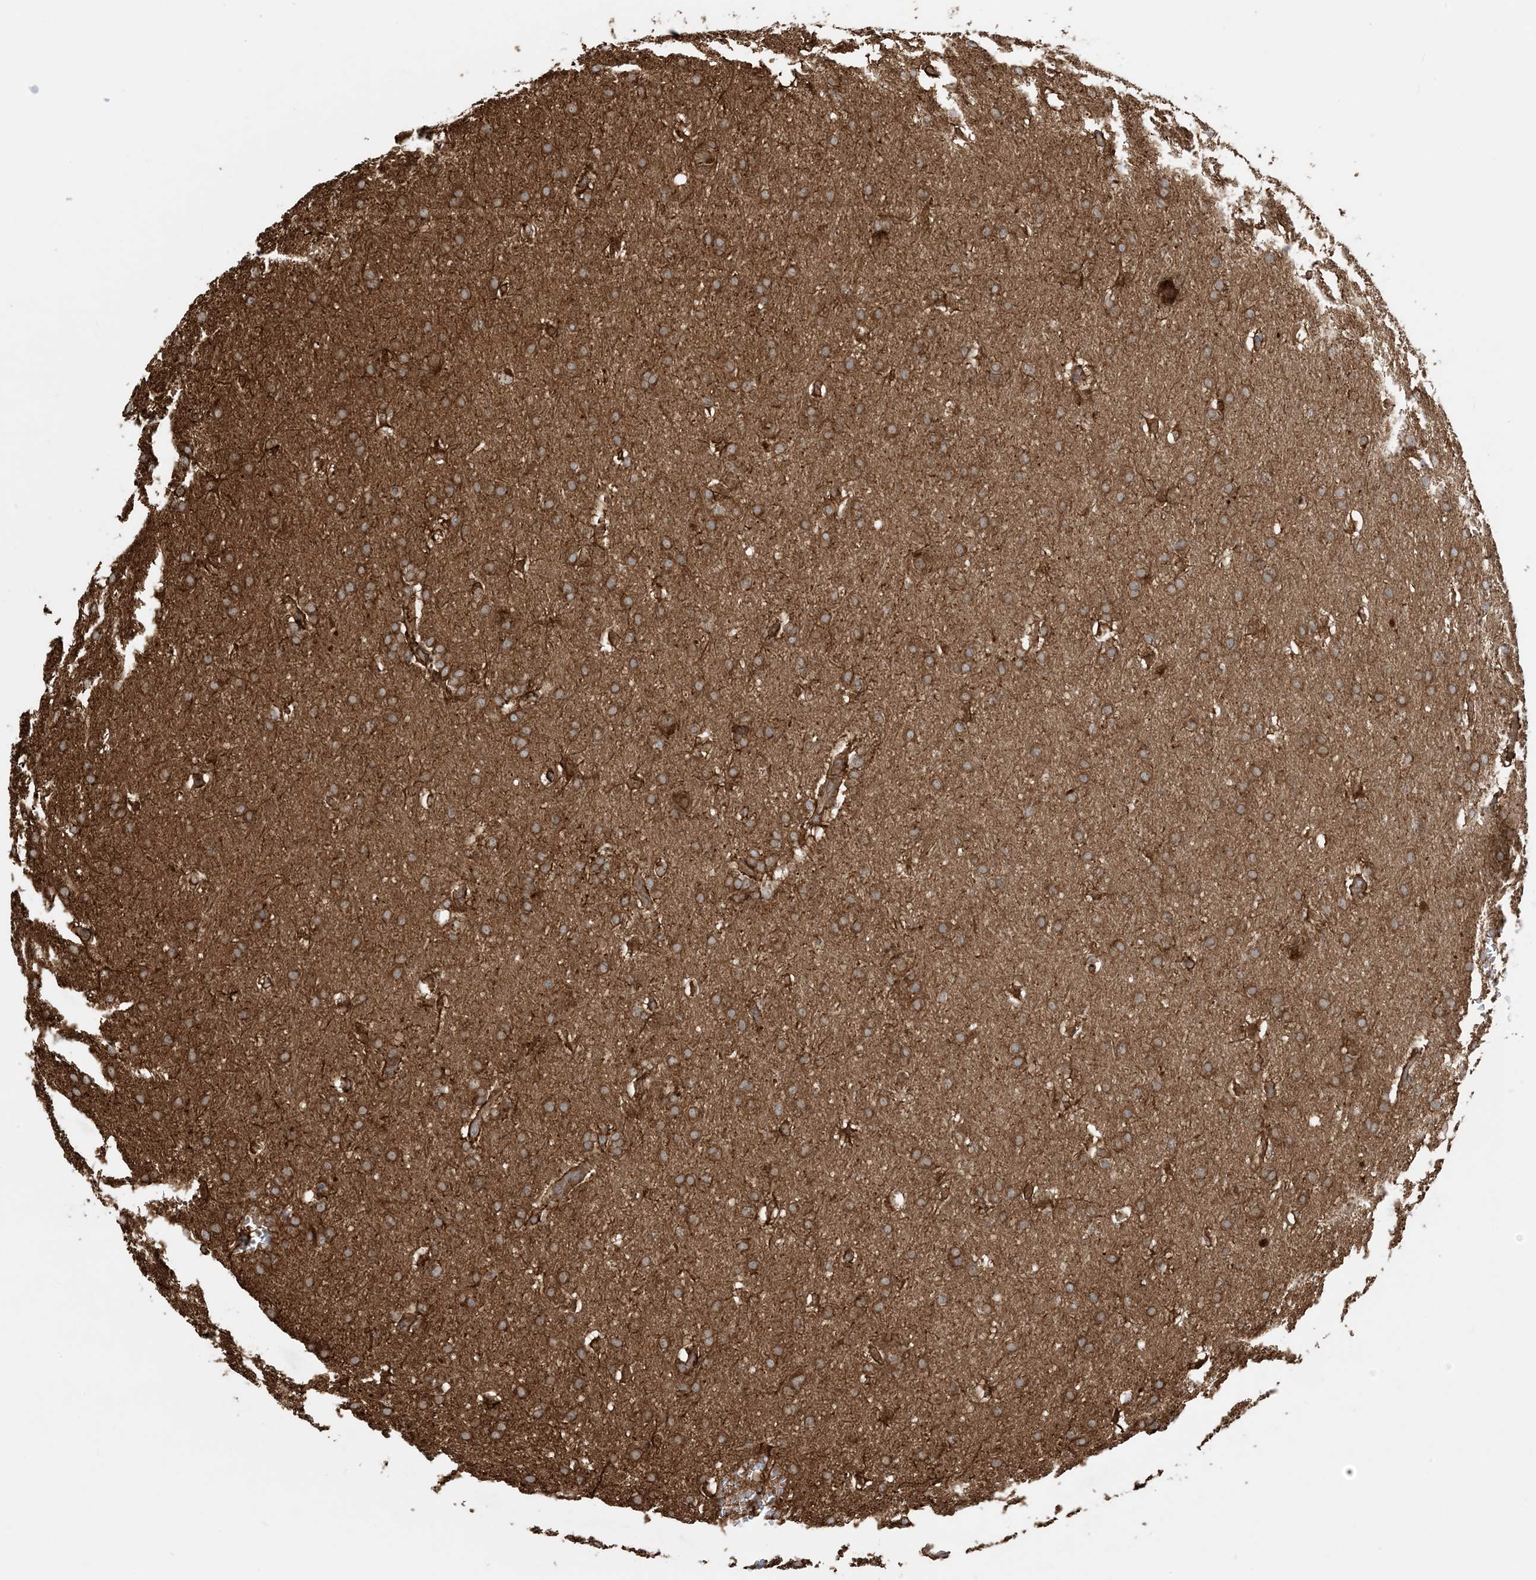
{"staining": {"intensity": "moderate", "quantity": ">75%", "location": "cytoplasmic/membranous"}, "tissue": "glioma", "cell_type": "Tumor cells", "image_type": "cancer", "snomed": [{"axis": "morphology", "description": "Glioma, malignant, Low grade"}, {"axis": "topography", "description": "Brain"}], "caption": "A high-resolution photomicrograph shows immunohistochemistry staining of glioma, which reveals moderate cytoplasmic/membranous expression in approximately >75% of tumor cells. (DAB (3,3'-diaminobenzidine) IHC, brown staining for protein, blue staining for nuclei).", "gene": "SRP72", "patient": {"sex": "female", "age": 37}}